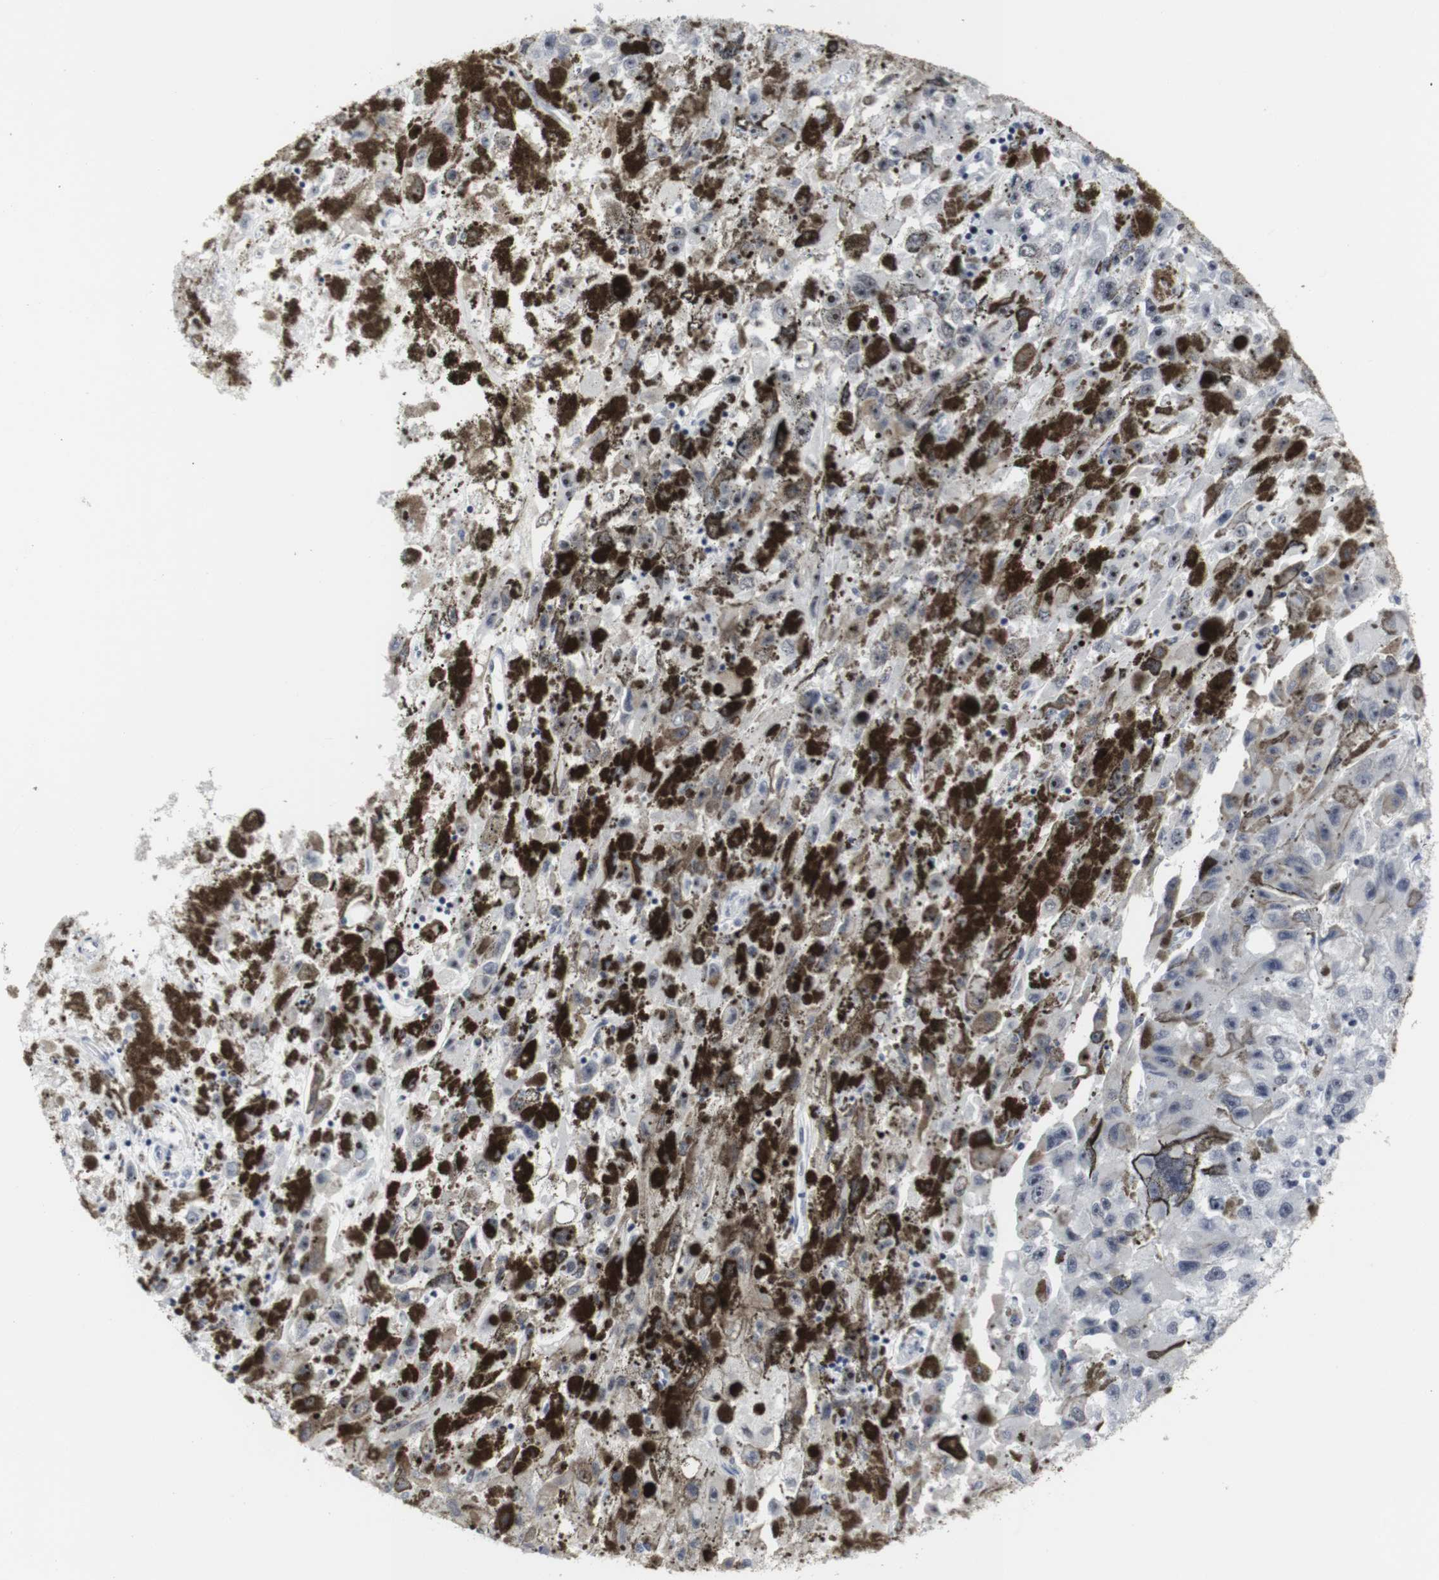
{"staining": {"intensity": "negative", "quantity": "none", "location": "none"}, "tissue": "melanoma", "cell_type": "Tumor cells", "image_type": "cancer", "snomed": [{"axis": "morphology", "description": "Malignant melanoma, NOS"}, {"axis": "topography", "description": "Skin"}], "caption": "Tumor cells show no significant positivity in melanoma. (Immunohistochemistry (ihc), brightfield microscopy, high magnification).", "gene": "MLH1", "patient": {"sex": "female", "age": 104}}